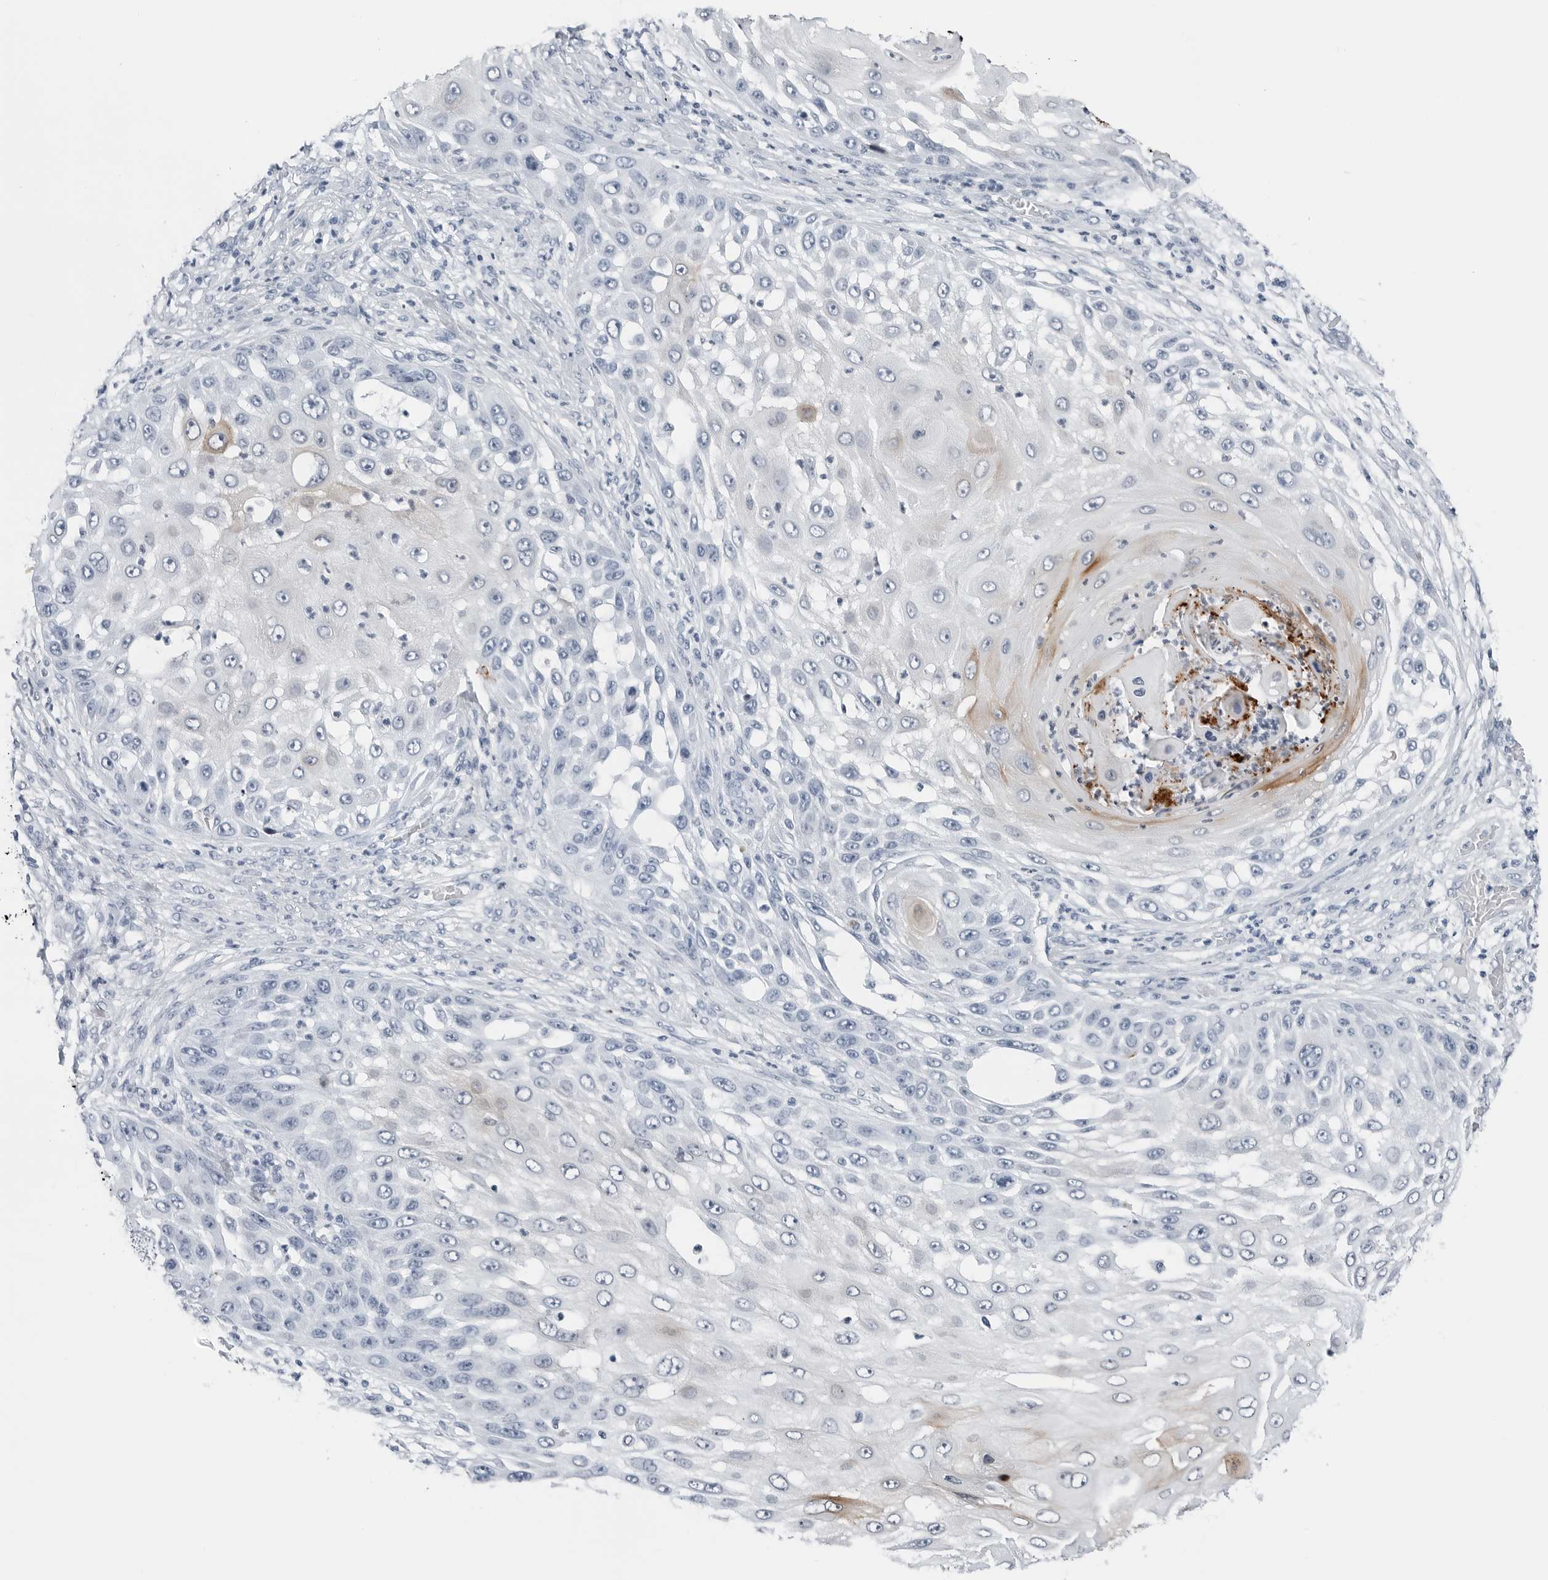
{"staining": {"intensity": "negative", "quantity": "none", "location": "none"}, "tissue": "skin cancer", "cell_type": "Tumor cells", "image_type": "cancer", "snomed": [{"axis": "morphology", "description": "Squamous cell carcinoma, NOS"}, {"axis": "topography", "description": "Skin"}], "caption": "High power microscopy image of an immunohistochemistry (IHC) image of skin squamous cell carcinoma, revealing no significant expression in tumor cells. (Stains: DAB immunohistochemistry with hematoxylin counter stain, Microscopy: brightfield microscopy at high magnification).", "gene": "SLPI", "patient": {"sex": "female", "age": 44}}